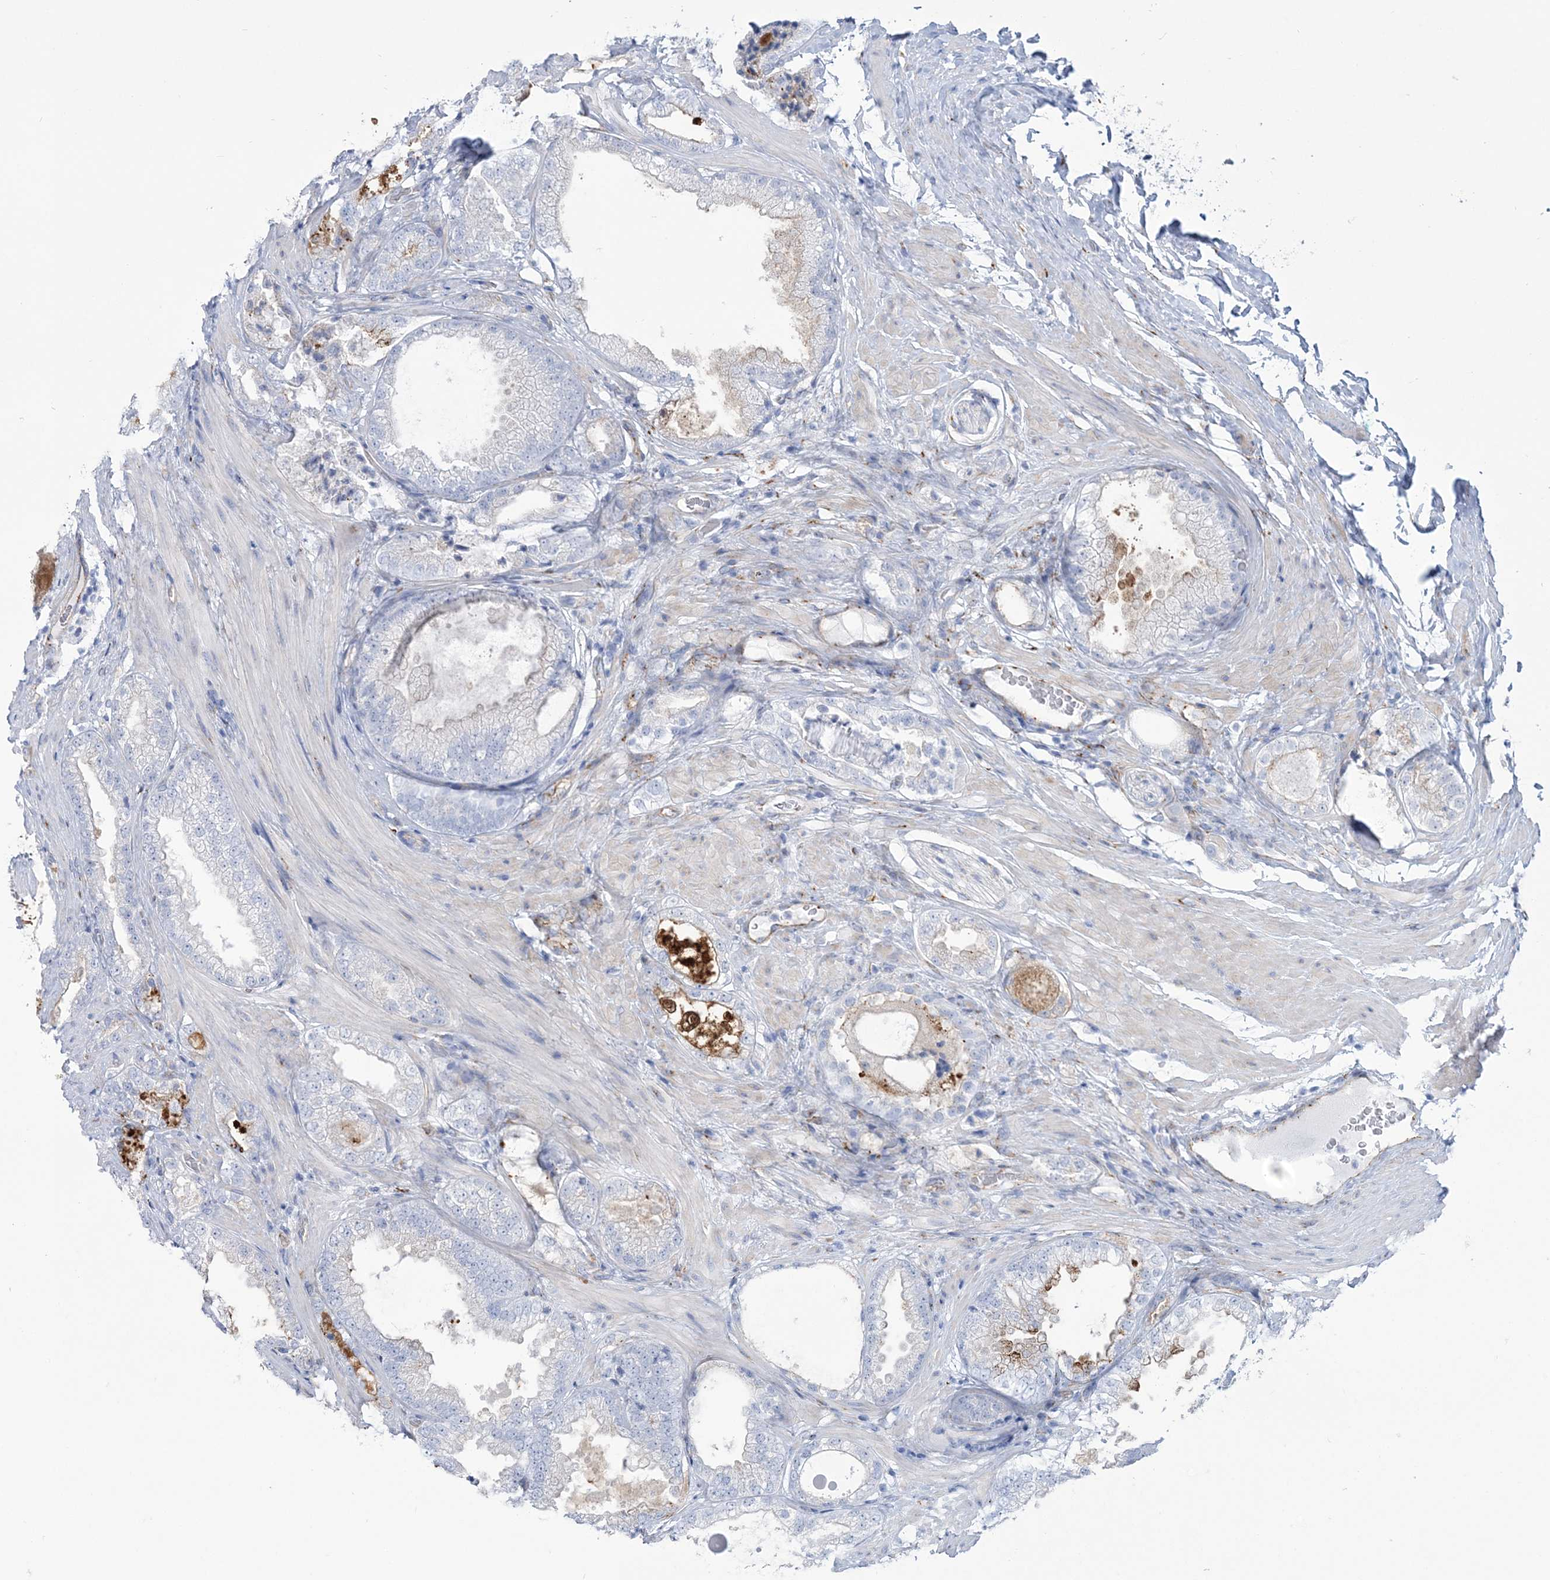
{"staining": {"intensity": "negative", "quantity": "none", "location": "none"}, "tissue": "prostate cancer", "cell_type": "Tumor cells", "image_type": "cancer", "snomed": [{"axis": "morphology", "description": "Adenocarcinoma, High grade"}, {"axis": "topography", "description": "Prostate"}], "caption": "Immunohistochemical staining of human high-grade adenocarcinoma (prostate) reveals no significant positivity in tumor cells. (Brightfield microscopy of DAB (3,3'-diaminobenzidine) immunohistochemistry at high magnification).", "gene": "RAB11FIP5", "patient": {"sex": "male", "age": 58}}